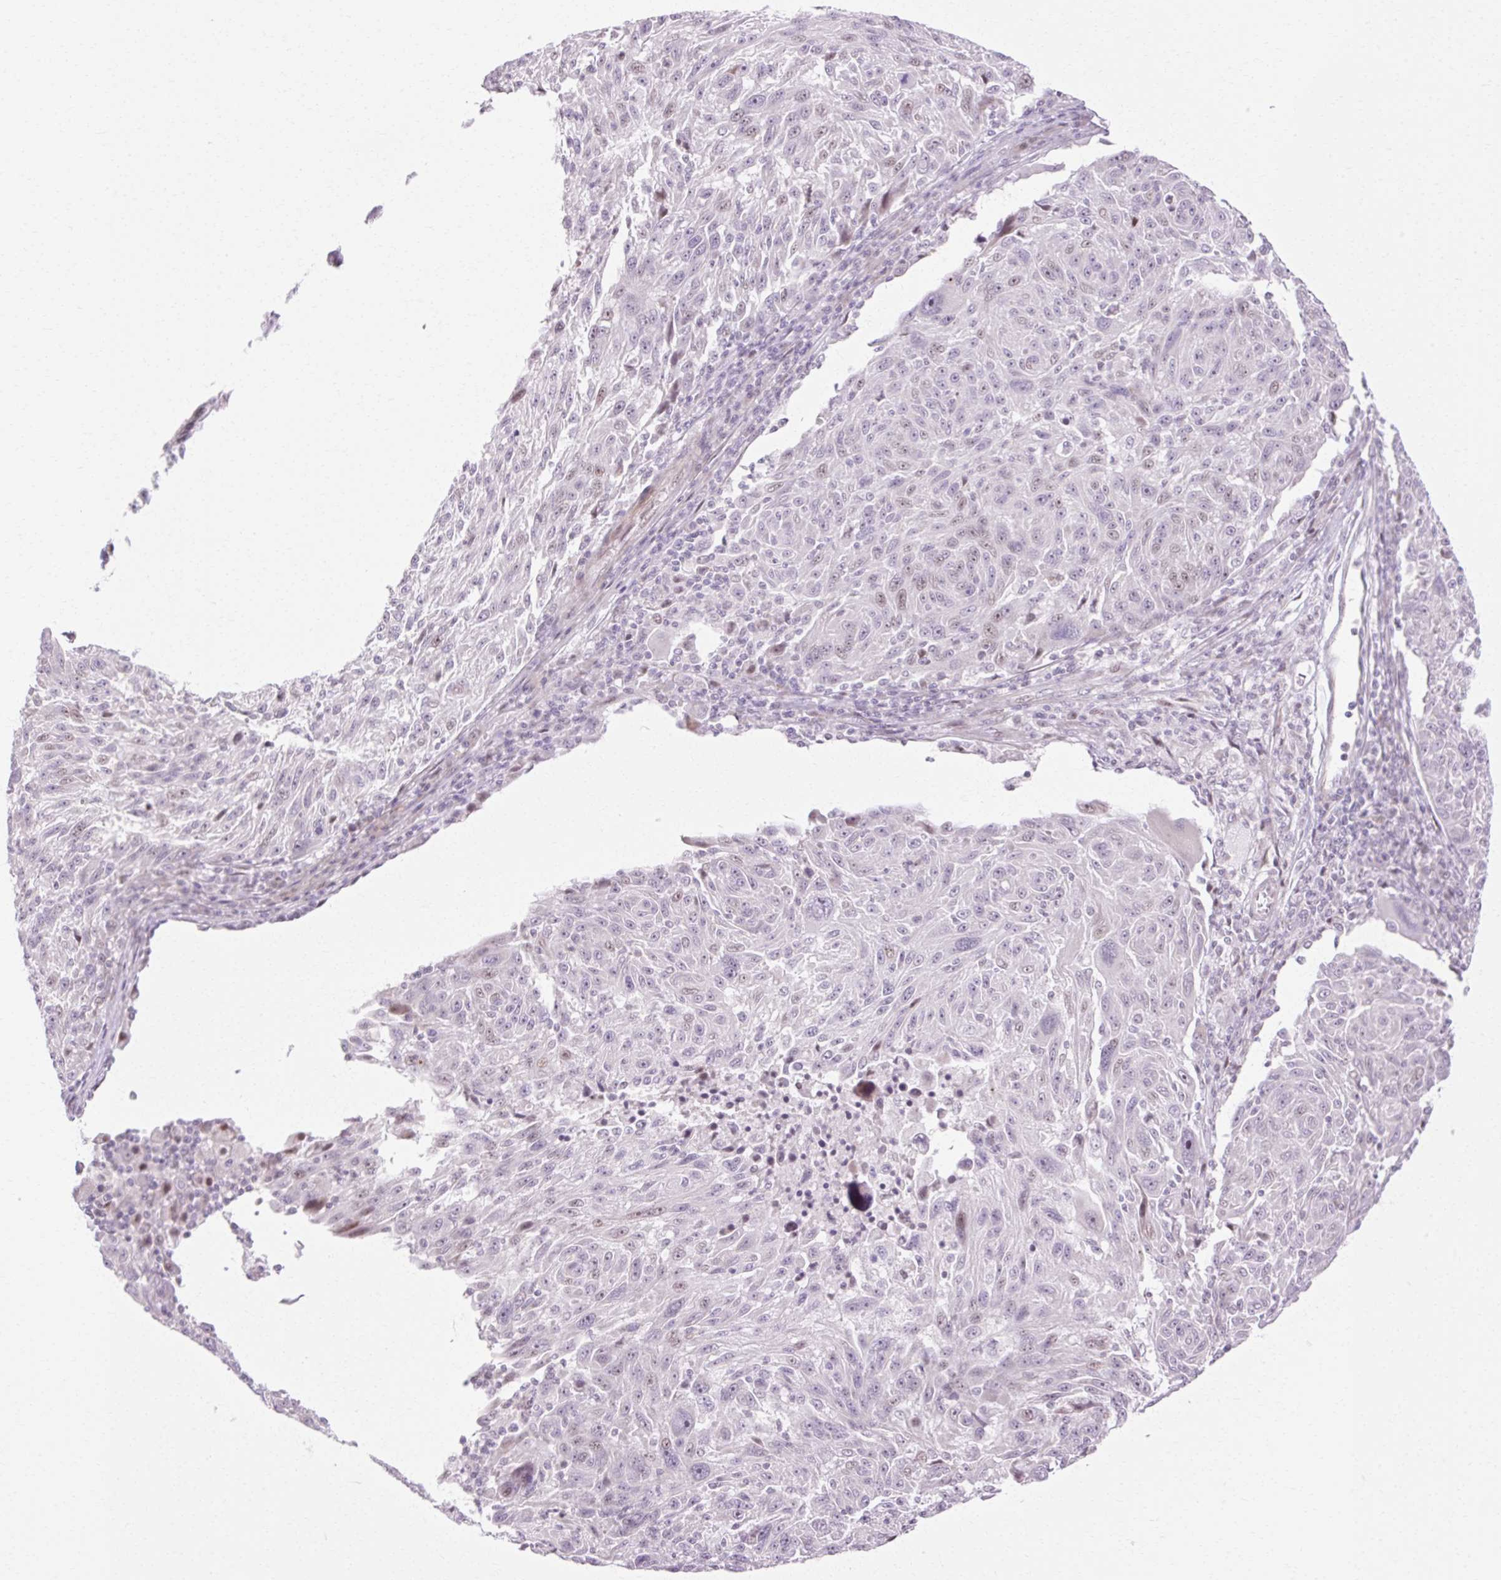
{"staining": {"intensity": "weak", "quantity": "<25%", "location": "nuclear"}, "tissue": "melanoma", "cell_type": "Tumor cells", "image_type": "cancer", "snomed": [{"axis": "morphology", "description": "Malignant melanoma, NOS"}, {"axis": "topography", "description": "Skin"}], "caption": "A high-resolution image shows immunohistochemistry staining of malignant melanoma, which reveals no significant staining in tumor cells.", "gene": "C3orf49", "patient": {"sex": "male", "age": 53}}